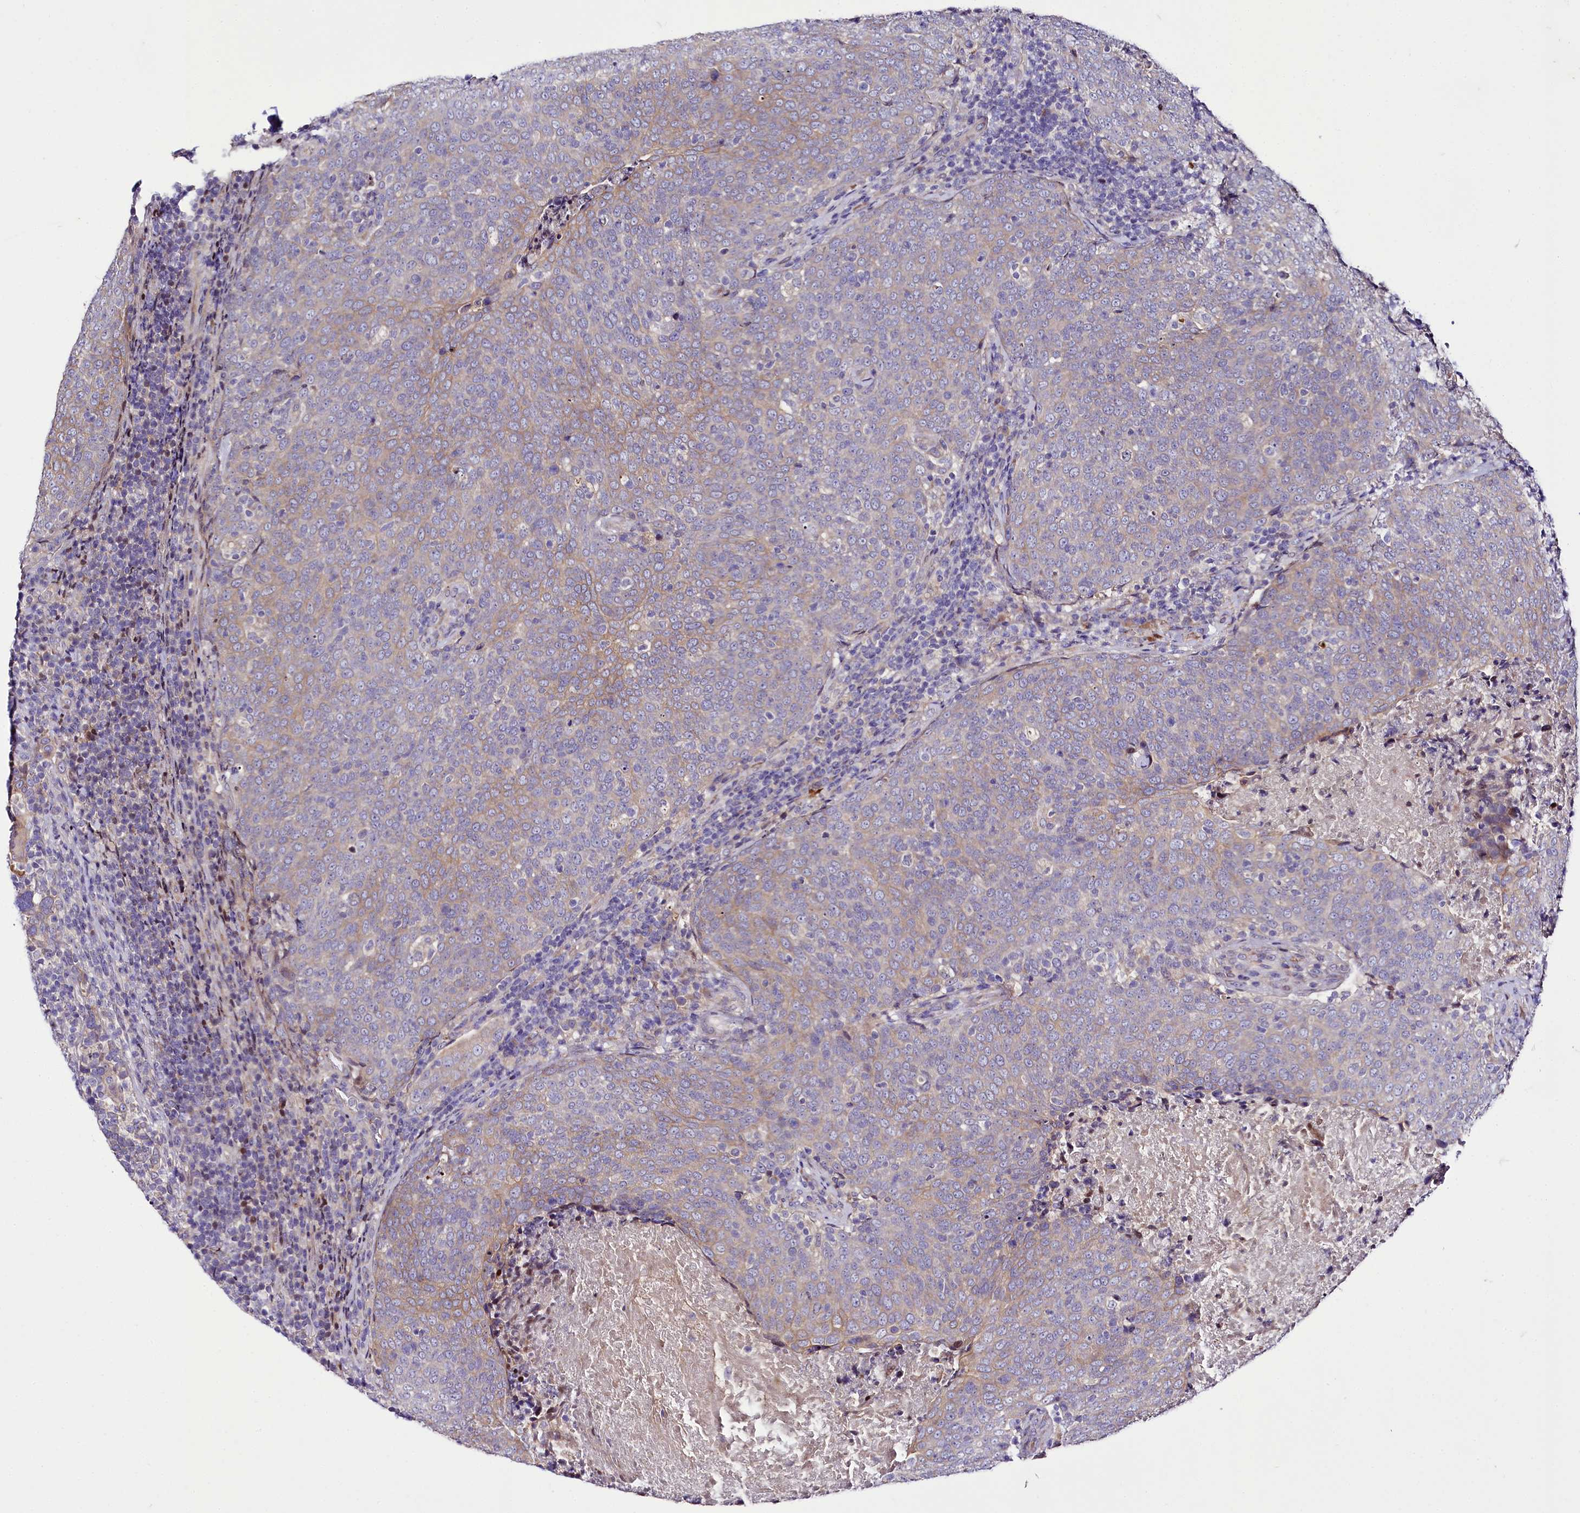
{"staining": {"intensity": "weak", "quantity": "<25%", "location": "cytoplasmic/membranous"}, "tissue": "head and neck cancer", "cell_type": "Tumor cells", "image_type": "cancer", "snomed": [{"axis": "morphology", "description": "Squamous cell carcinoma, NOS"}, {"axis": "morphology", "description": "Squamous cell carcinoma, metastatic, NOS"}, {"axis": "topography", "description": "Lymph node"}, {"axis": "topography", "description": "Head-Neck"}], "caption": "Immunohistochemical staining of human squamous cell carcinoma (head and neck) displays no significant staining in tumor cells.", "gene": "ZC3H12C", "patient": {"sex": "male", "age": 62}}